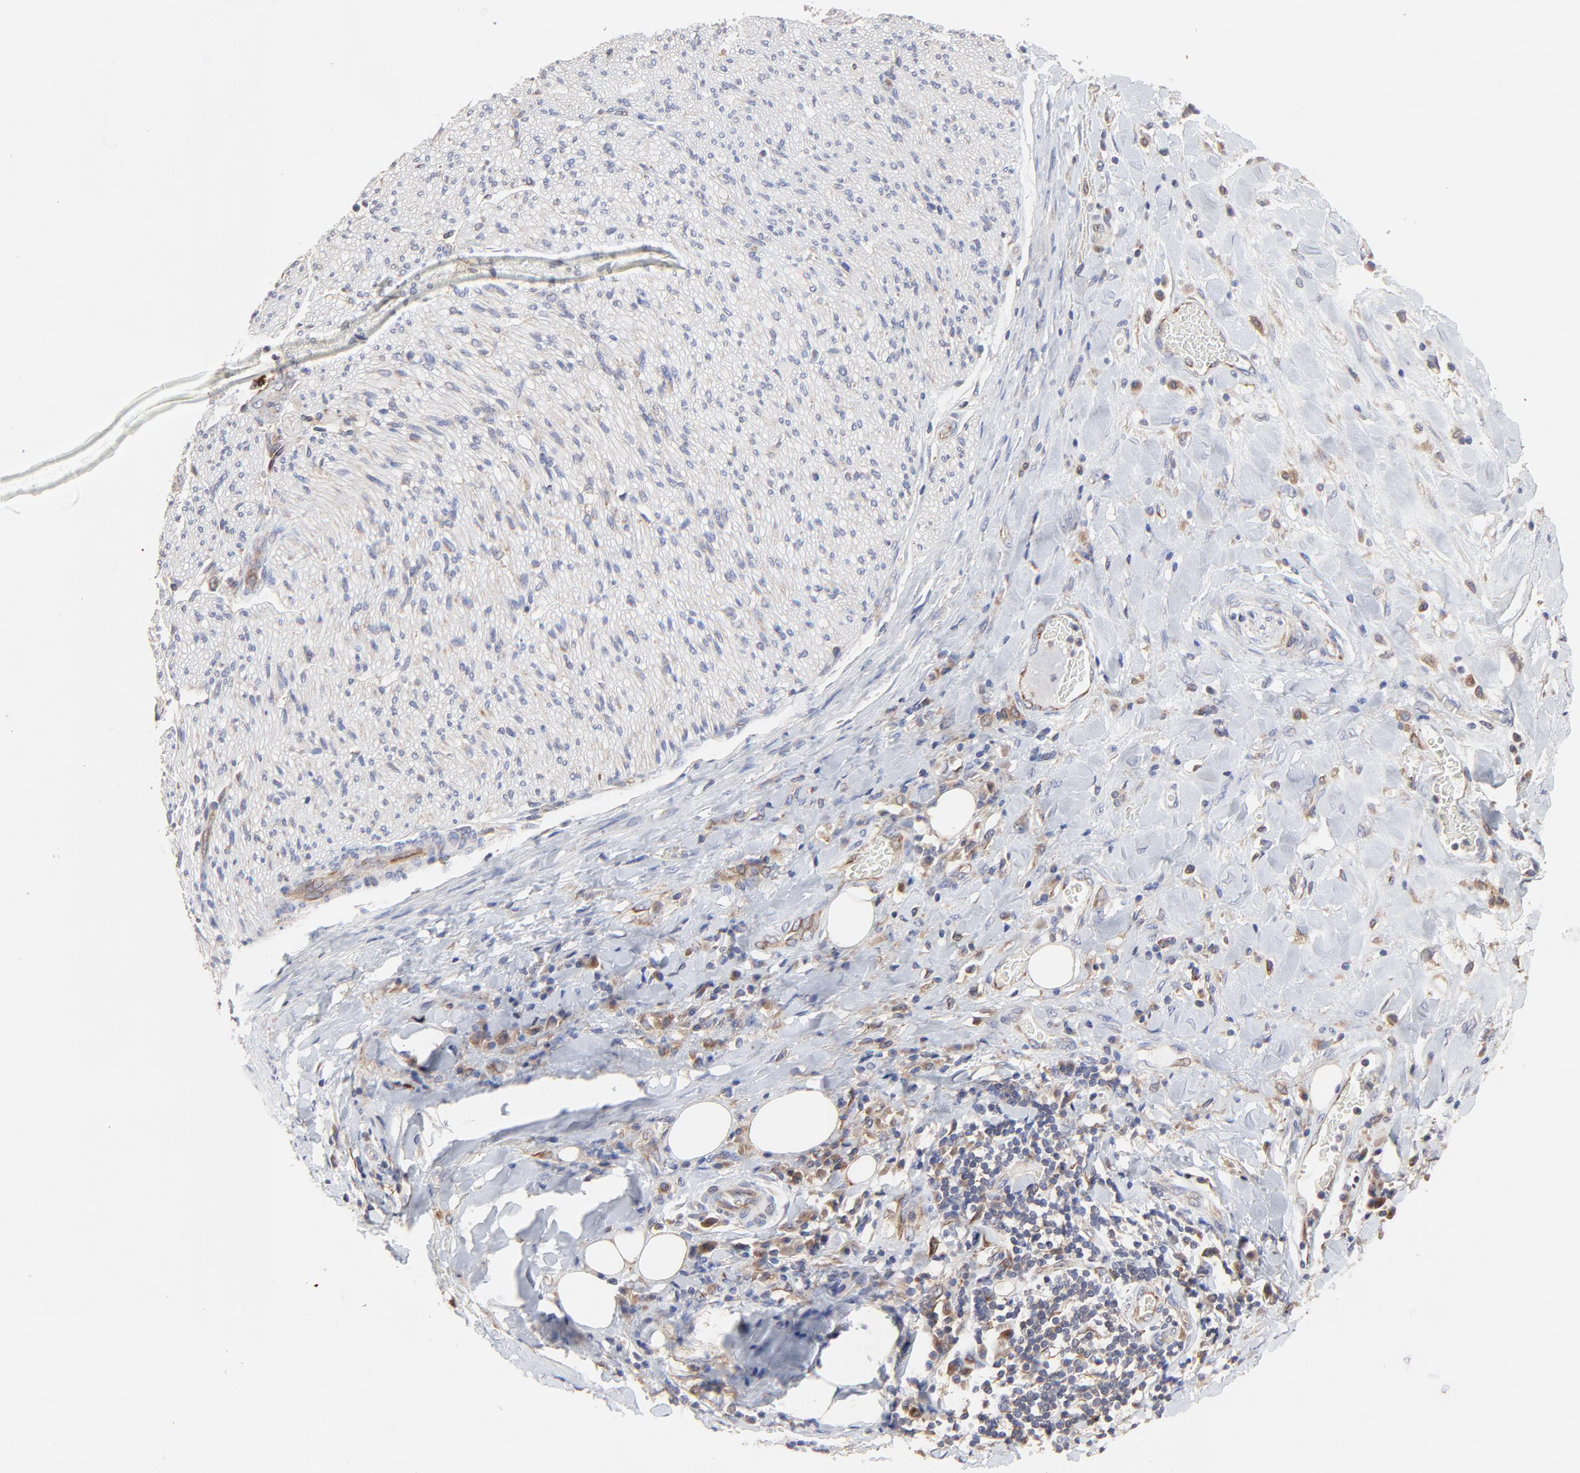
{"staining": {"intensity": "moderate", "quantity": ">75%", "location": "cytoplasmic/membranous"}, "tissue": "liver cancer", "cell_type": "Tumor cells", "image_type": "cancer", "snomed": [{"axis": "morphology", "description": "Cholangiocarcinoma"}, {"axis": "topography", "description": "Liver"}], "caption": "High-magnification brightfield microscopy of liver cancer (cholangiocarcinoma) stained with DAB (brown) and counterstained with hematoxylin (blue). tumor cells exhibit moderate cytoplasmic/membranous positivity is present in approximately>75% of cells.", "gene": "RAB9A", "patient": {"sex": "male", "age": 58}}